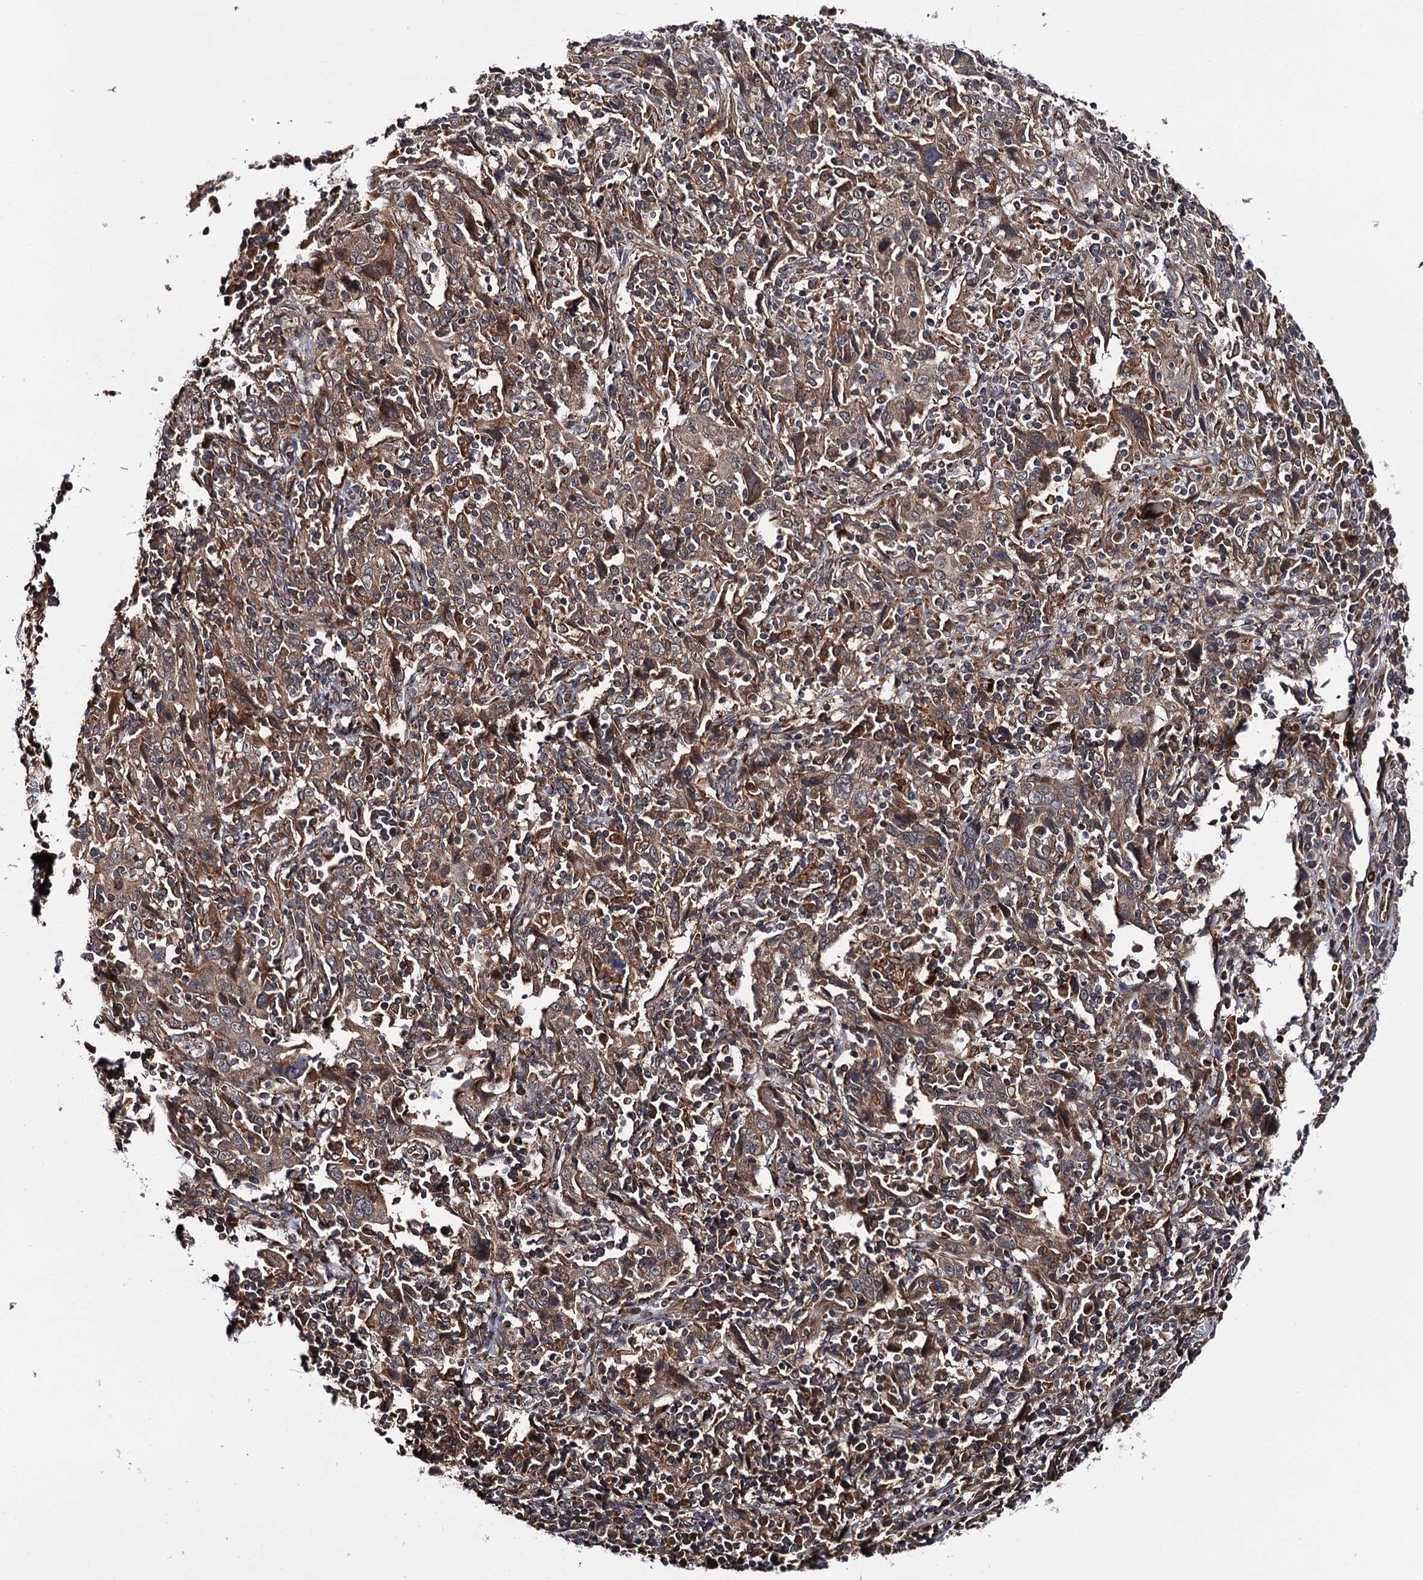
{"staining": {"intensity": "weak", "quantity": ">75%", "location": "cytoplasmic/membranous"}, "tissue": "cervical cancer", "cell_type": "Tumor cells", "image_type": "cancer", "snomed": [{"axis": "morphology", "description": "Squamous cell carcinoma, NOS"}, {"axis": "topography", "description": "Cervix"}], "caption": "IHC of cervical squamous cell carcinoma displays low levels of weak cytoplasmic/membranous staining in approximately >75% of tumor cells. (DAB (3,3'-diaminobenzidine) IHC with brightfield microscopy, high magnification).", "gene": "FSIP1", "patient": {"sex": "female", "age": 46}}